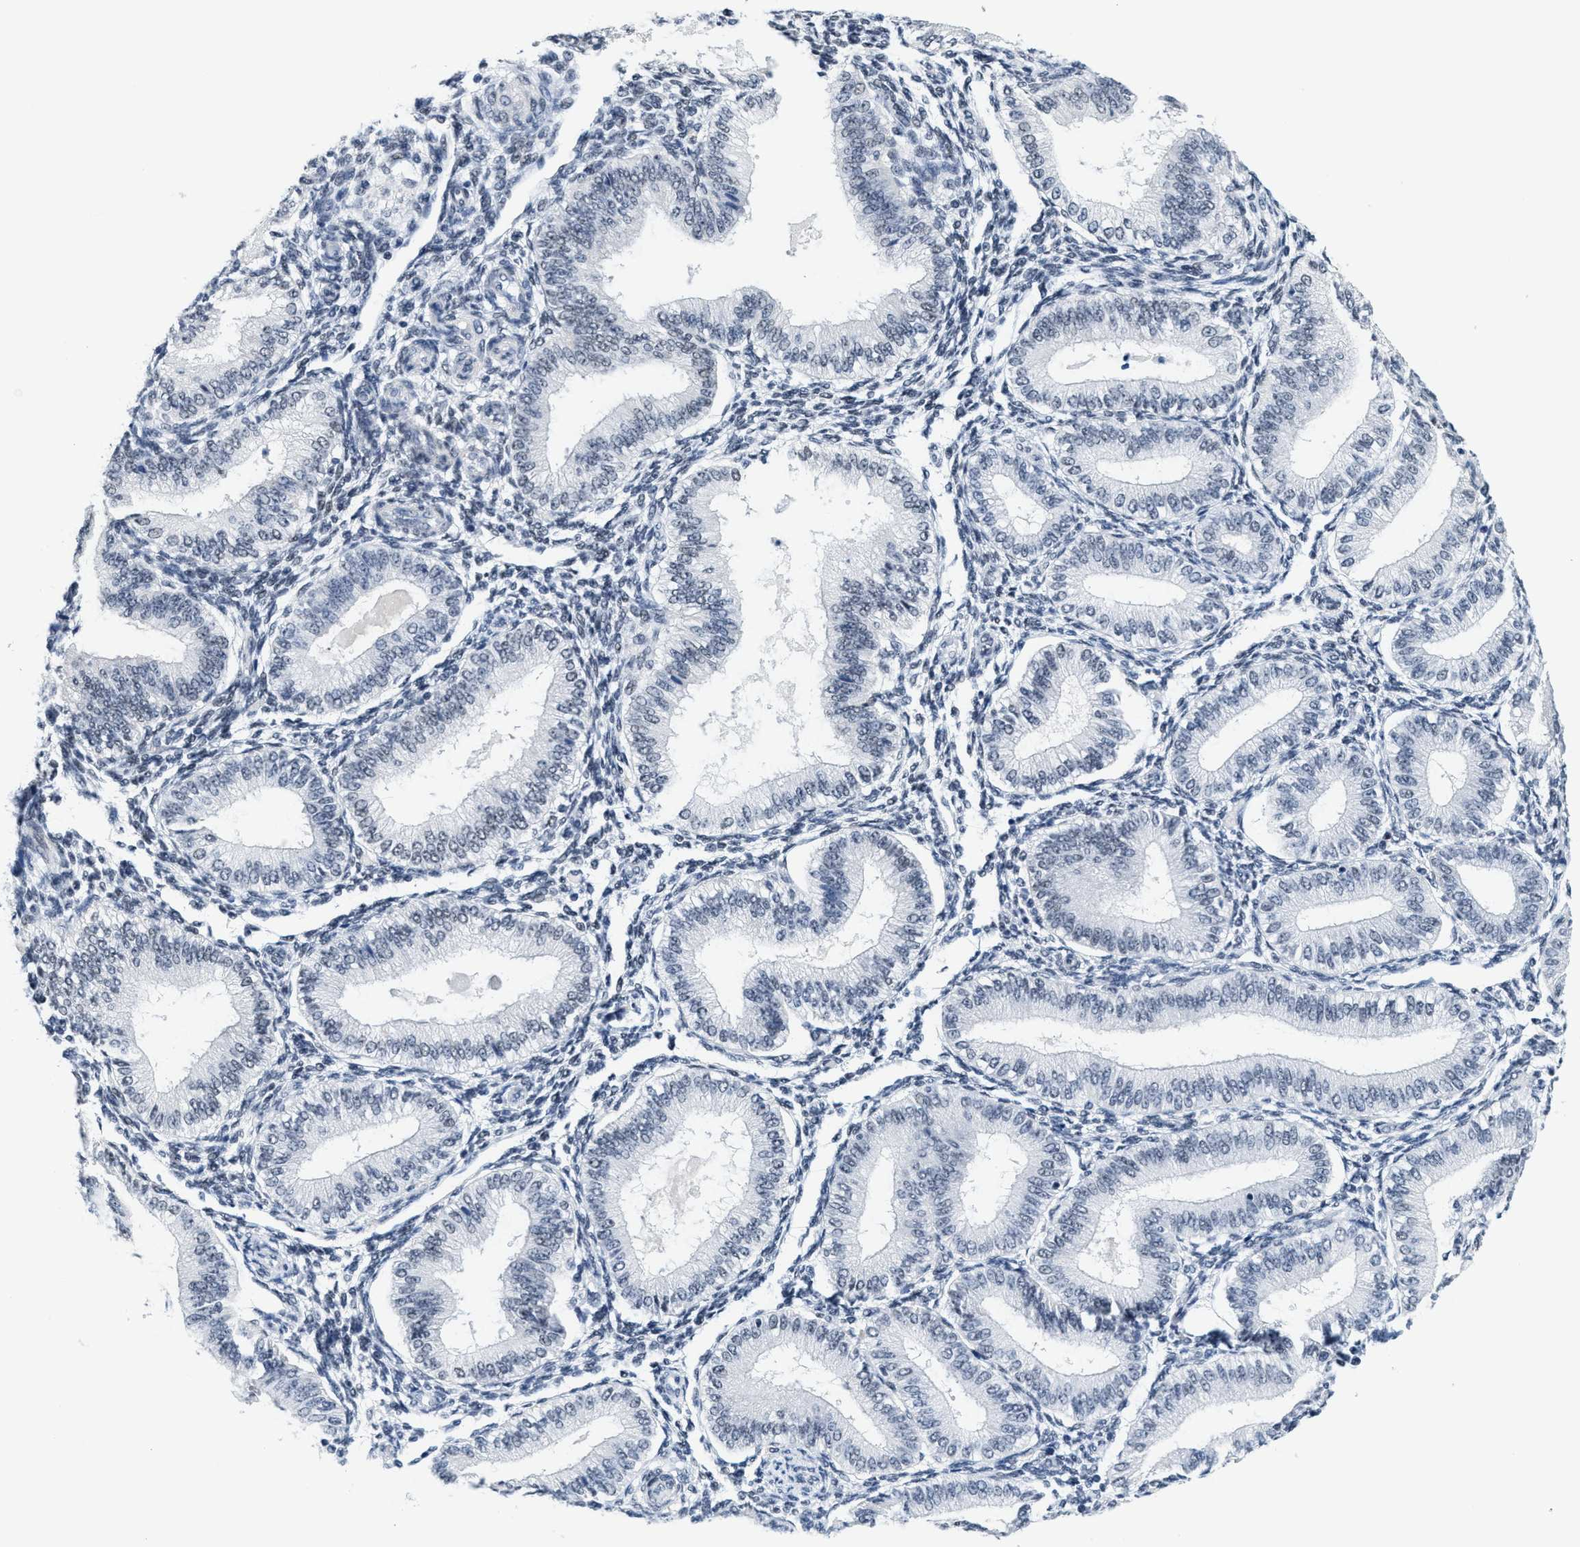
{"staining": {"intensity": "negative", "quantity": "none", "location": "none"}, "tissue": "endometrium", "cell_type": "Cells in endometrial stroma", "image_type": "normal", "snomed": [{"axis": "morphology", "description": "Normal tissue, NOS"}, {"axis": "topography", "description": "Endometrium"}], "caption": "This is an immunohistochemistry (IHC) histopathology image of benign human endometrium. There is no expression in cells in endometrial stroma.", "gene": "SETD1B", "patient": {"sex": "female", "age": 39}}